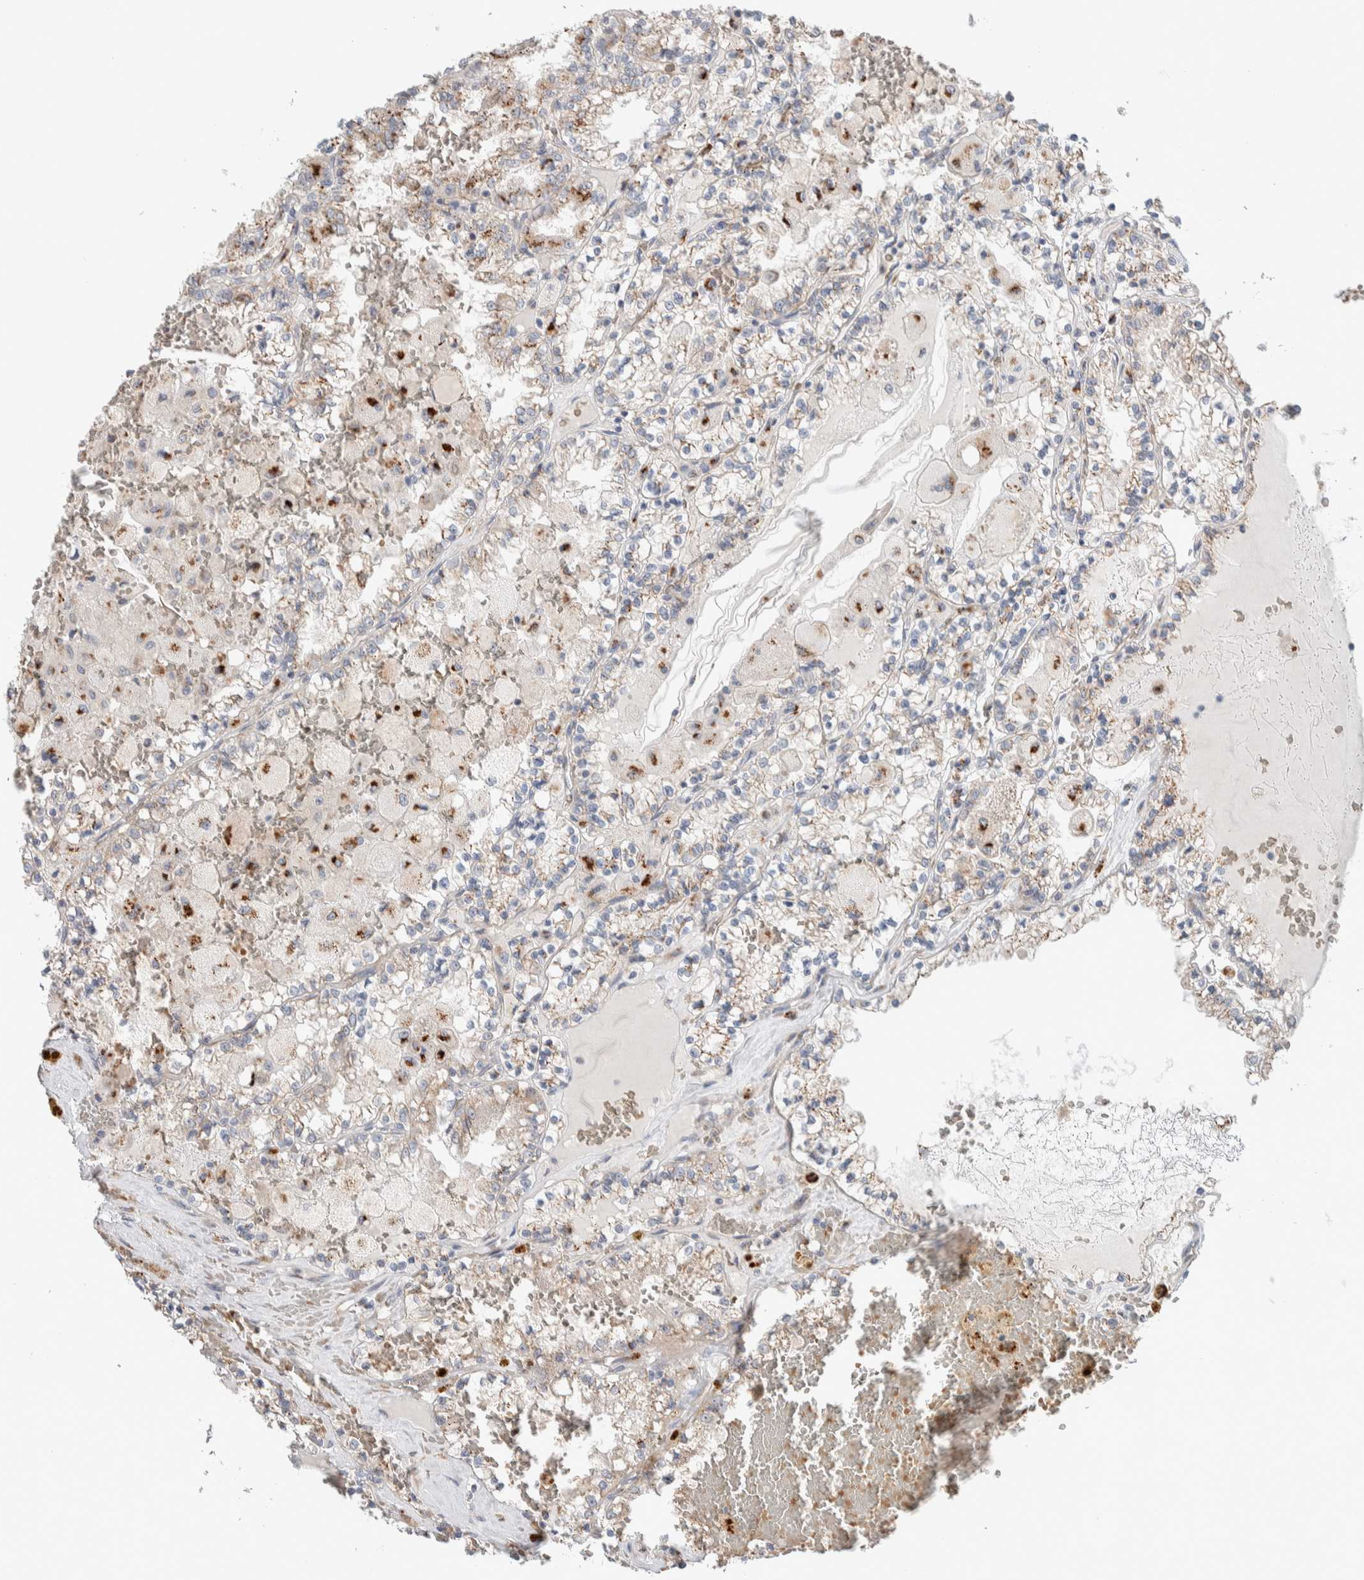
{"staining": {"intensity": "moderate", "quantity": "<25%", "location": "cytoplasmic/membranous"}, "tissue": "renal cancer", "cell_type": "Tumor cells", "image_type": "cancer", "snomed": [{"axis": "morphology", "description": "Adenocarcinoma, NOS"}, {"axis": "topography", "description": "Kidney"}], "caption": "IHC micrograph of neoplastic tissue: human renal cancer stained using immunohistochemistry (IHC) exhibits low levels of moderate protein expression localized specifically in the cytoplasmic/membranous of tumor cells, appearing as a cytoplasmic/membranous brown color.", "gene": "SLC38A10", "patient": {"sex": "female", "age": 56}}